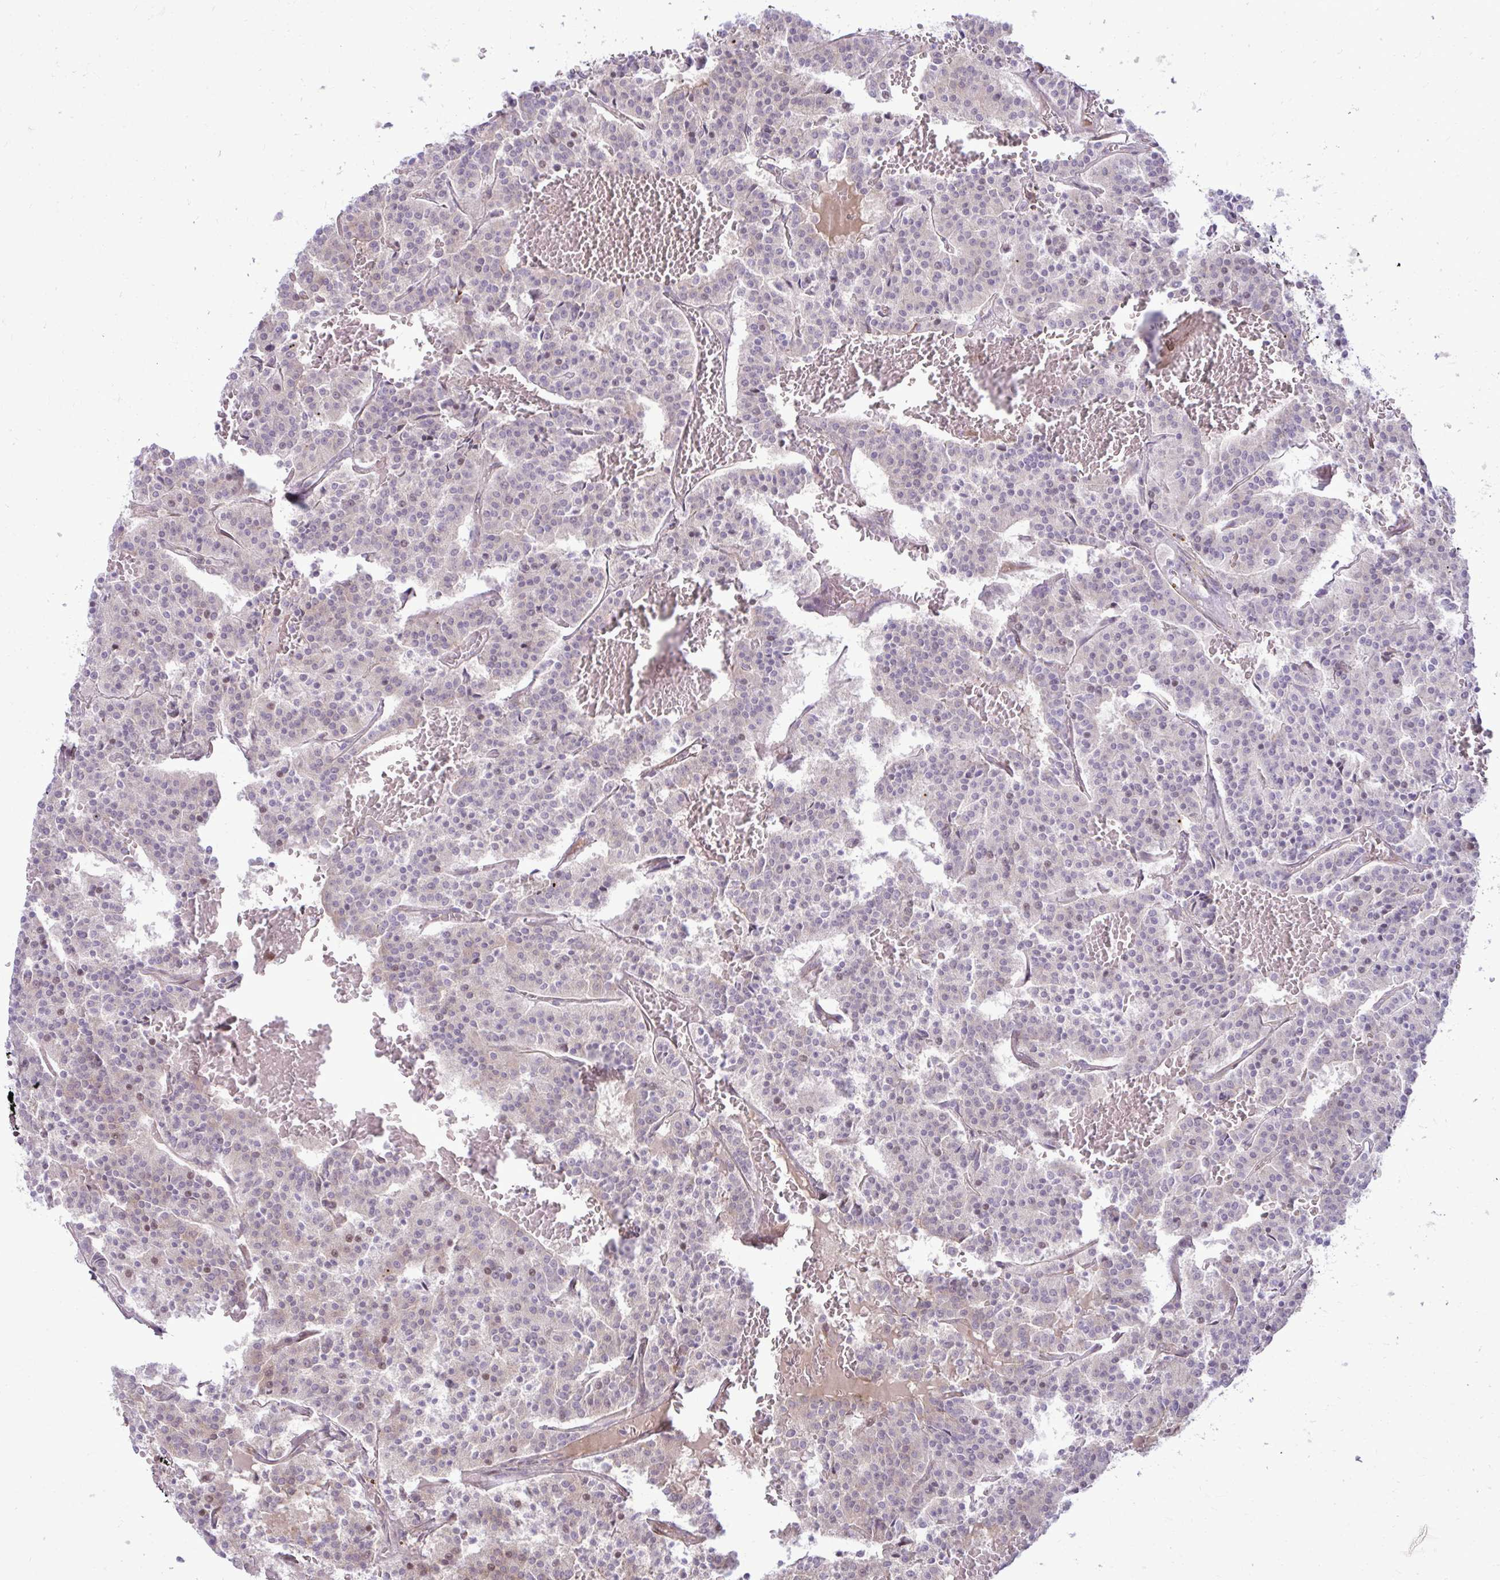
{"staining": {"intensity": "weak", "quantity": "<25%", "location": "nuclear"}, "tissue": "carcinoid", "cell_type": "Tumor cells", "image_type": "cancer", "snomed": [{"axis": "morphology", "description": "Carcinoid, malignant, NOS"}, {"axis": "topography", "description": "Lung"}], "caption": "A high-resolution histopathology image shows IHC staining of malignant carcinoid, which demonstrates no significant expression in tumor cells.", "gene": "ZSCAN9", "patient": {"sex": "male", "age": 70}}